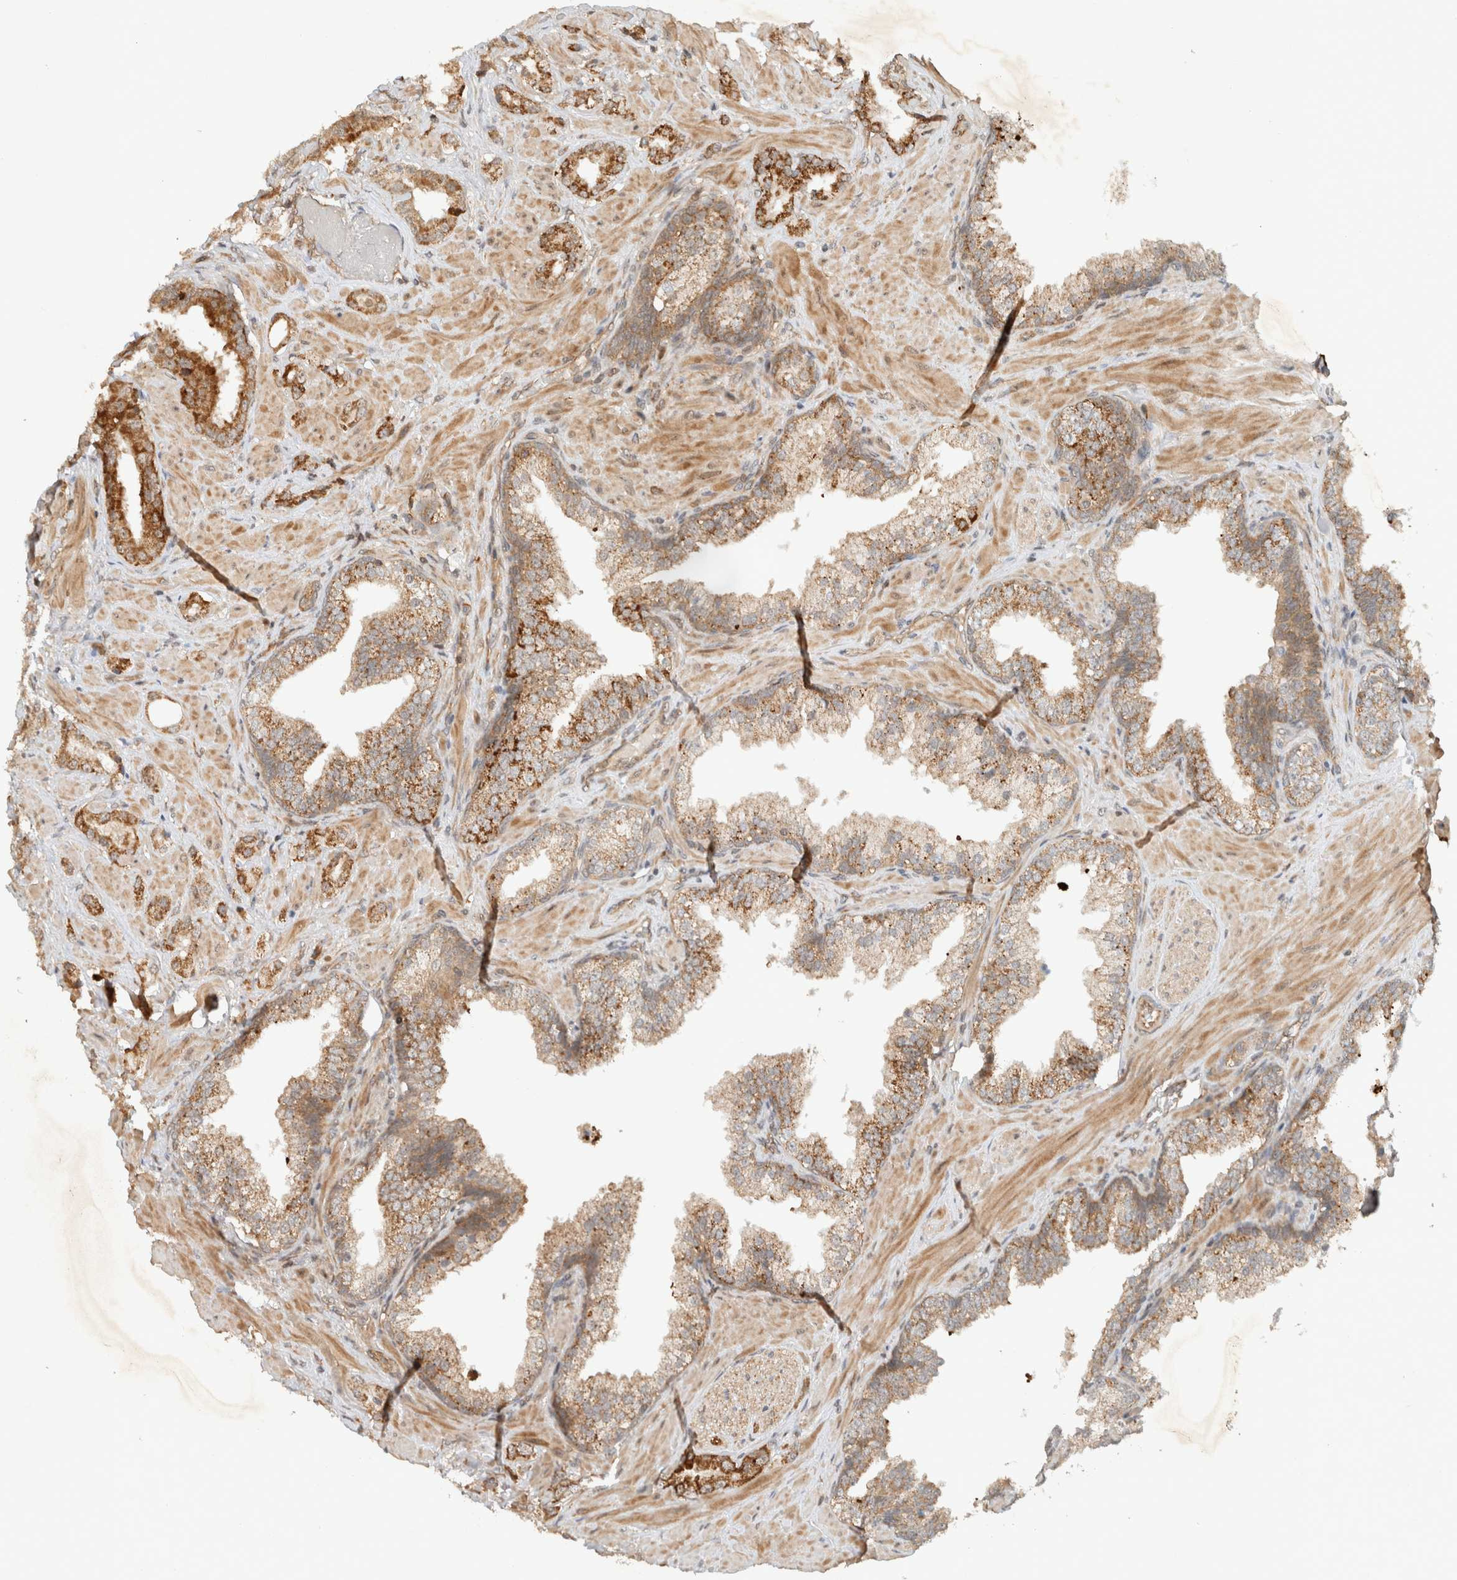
{"staining": {"intensity": "moderate", "quantity": ">75%", "location": "cytoplasmic/membranous"}, "tissue": "prostate cancer", "cell_type": "Tumor cells", "image_type": "cancer", "snomed": [{"axis": "morphology", "description": "Adenocarcinoma, High grade"}, {"axis": "topography", "description": "Prostate"}], "caption": "Prostate cancer (high-grade adenocarcinoma) stained for a protein (brown) reveals moderate cytoplasmic/membranous positive expression in about >75% of tumor cells.", "gene": "CAAP1", "patient": {"sex": "male", "age": 64}}